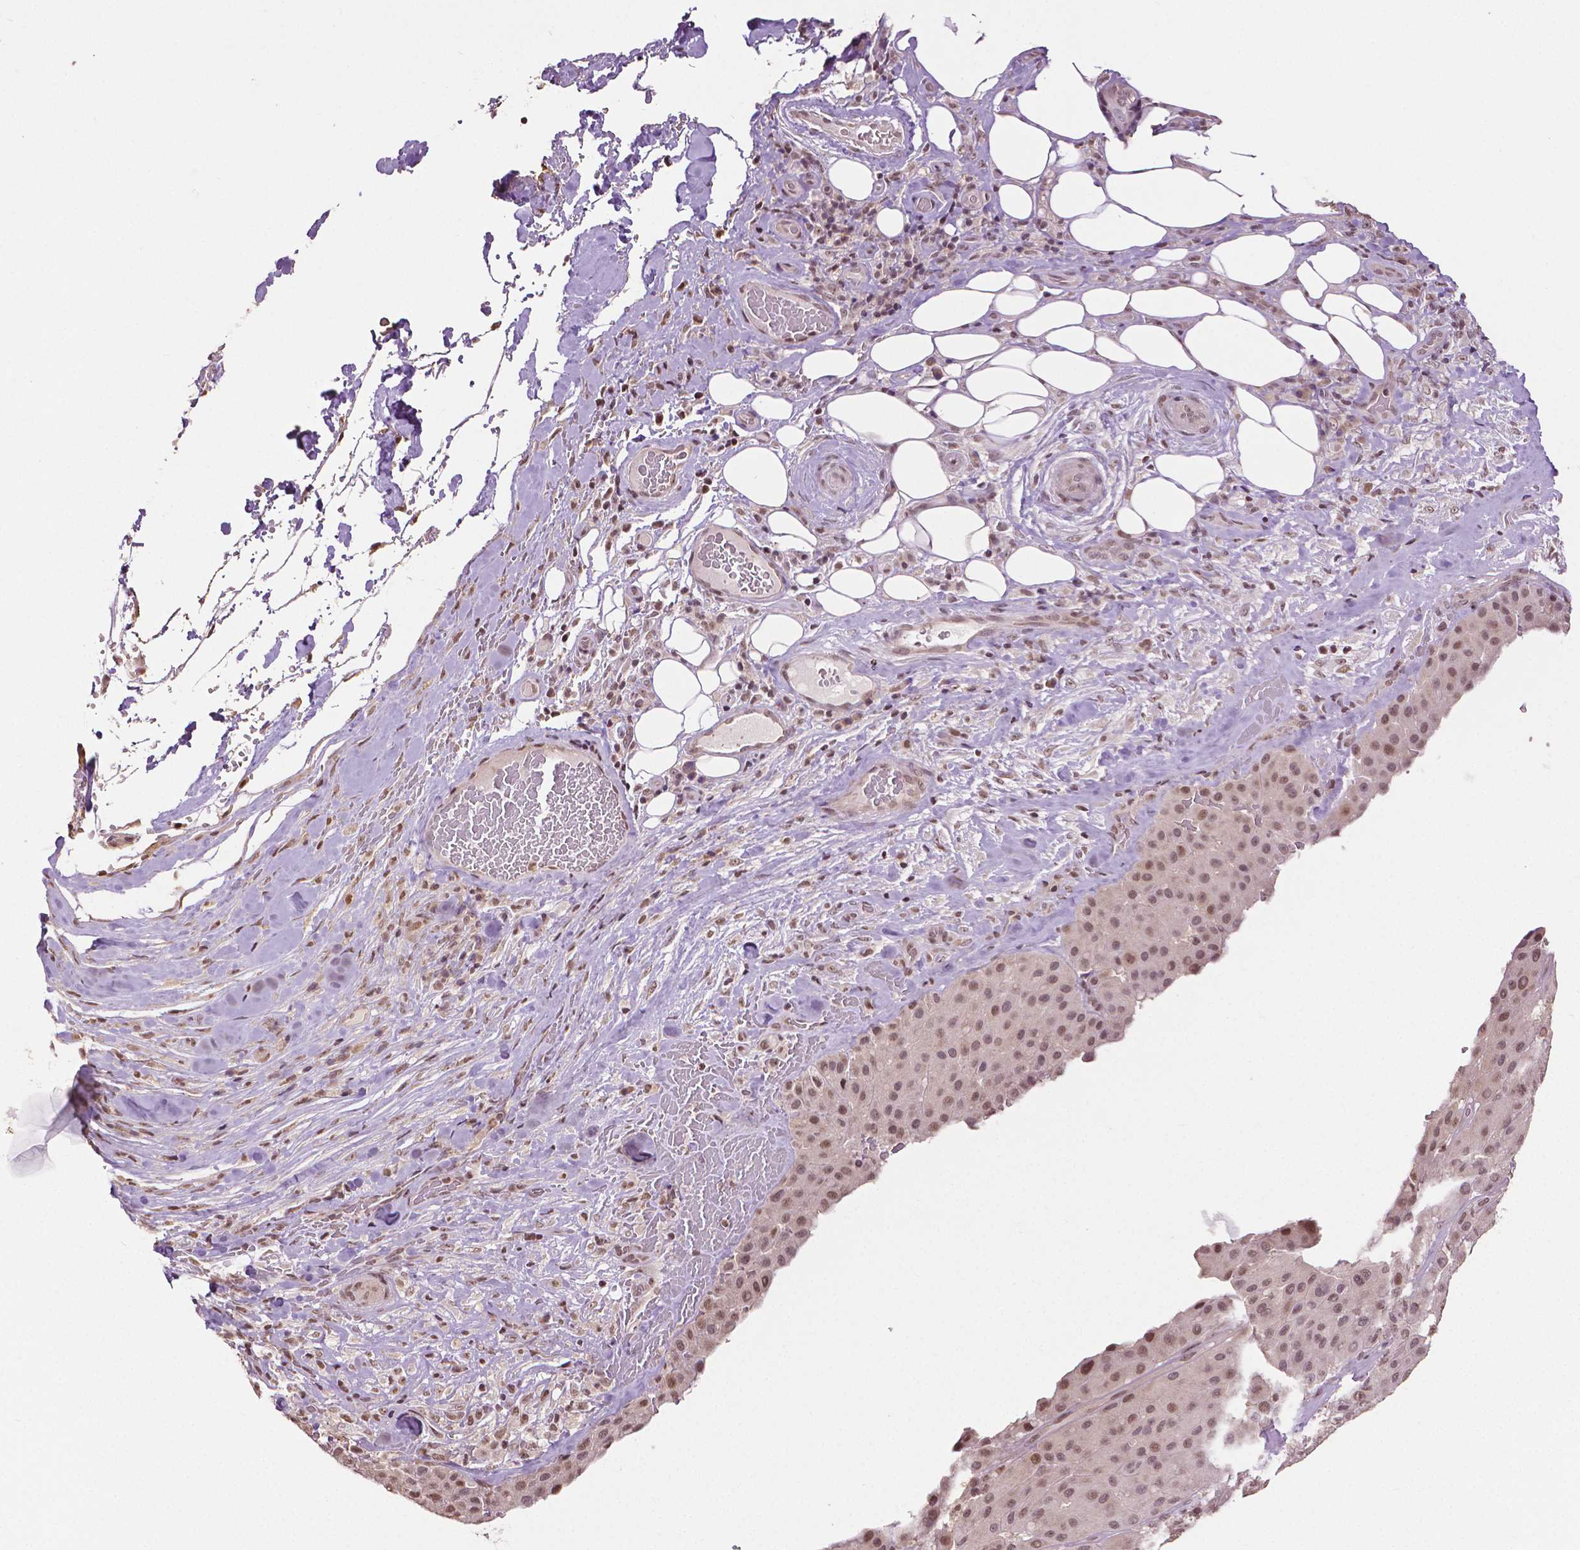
{"staining": {"intensity": "moderate", "quantity": ">75%", "location": "nuclear"}, "tissue": "melanoma", "cell_type": "Tumor cells", "image_type": "cancer", "snomed": [{"axis": "morphology", "description": "Malignant melanoma, Metastatic site"}, {"axis": "topography", "description": "Smooth muscle"}], "caption": "The histopathology image reveals staining of malignant melanoma (metastatic site), revealing moderate nuclear protein positivity (brown color) within tumor cells.", "gene": "DEK", "patient": {"sex": "male", "age": 41}}